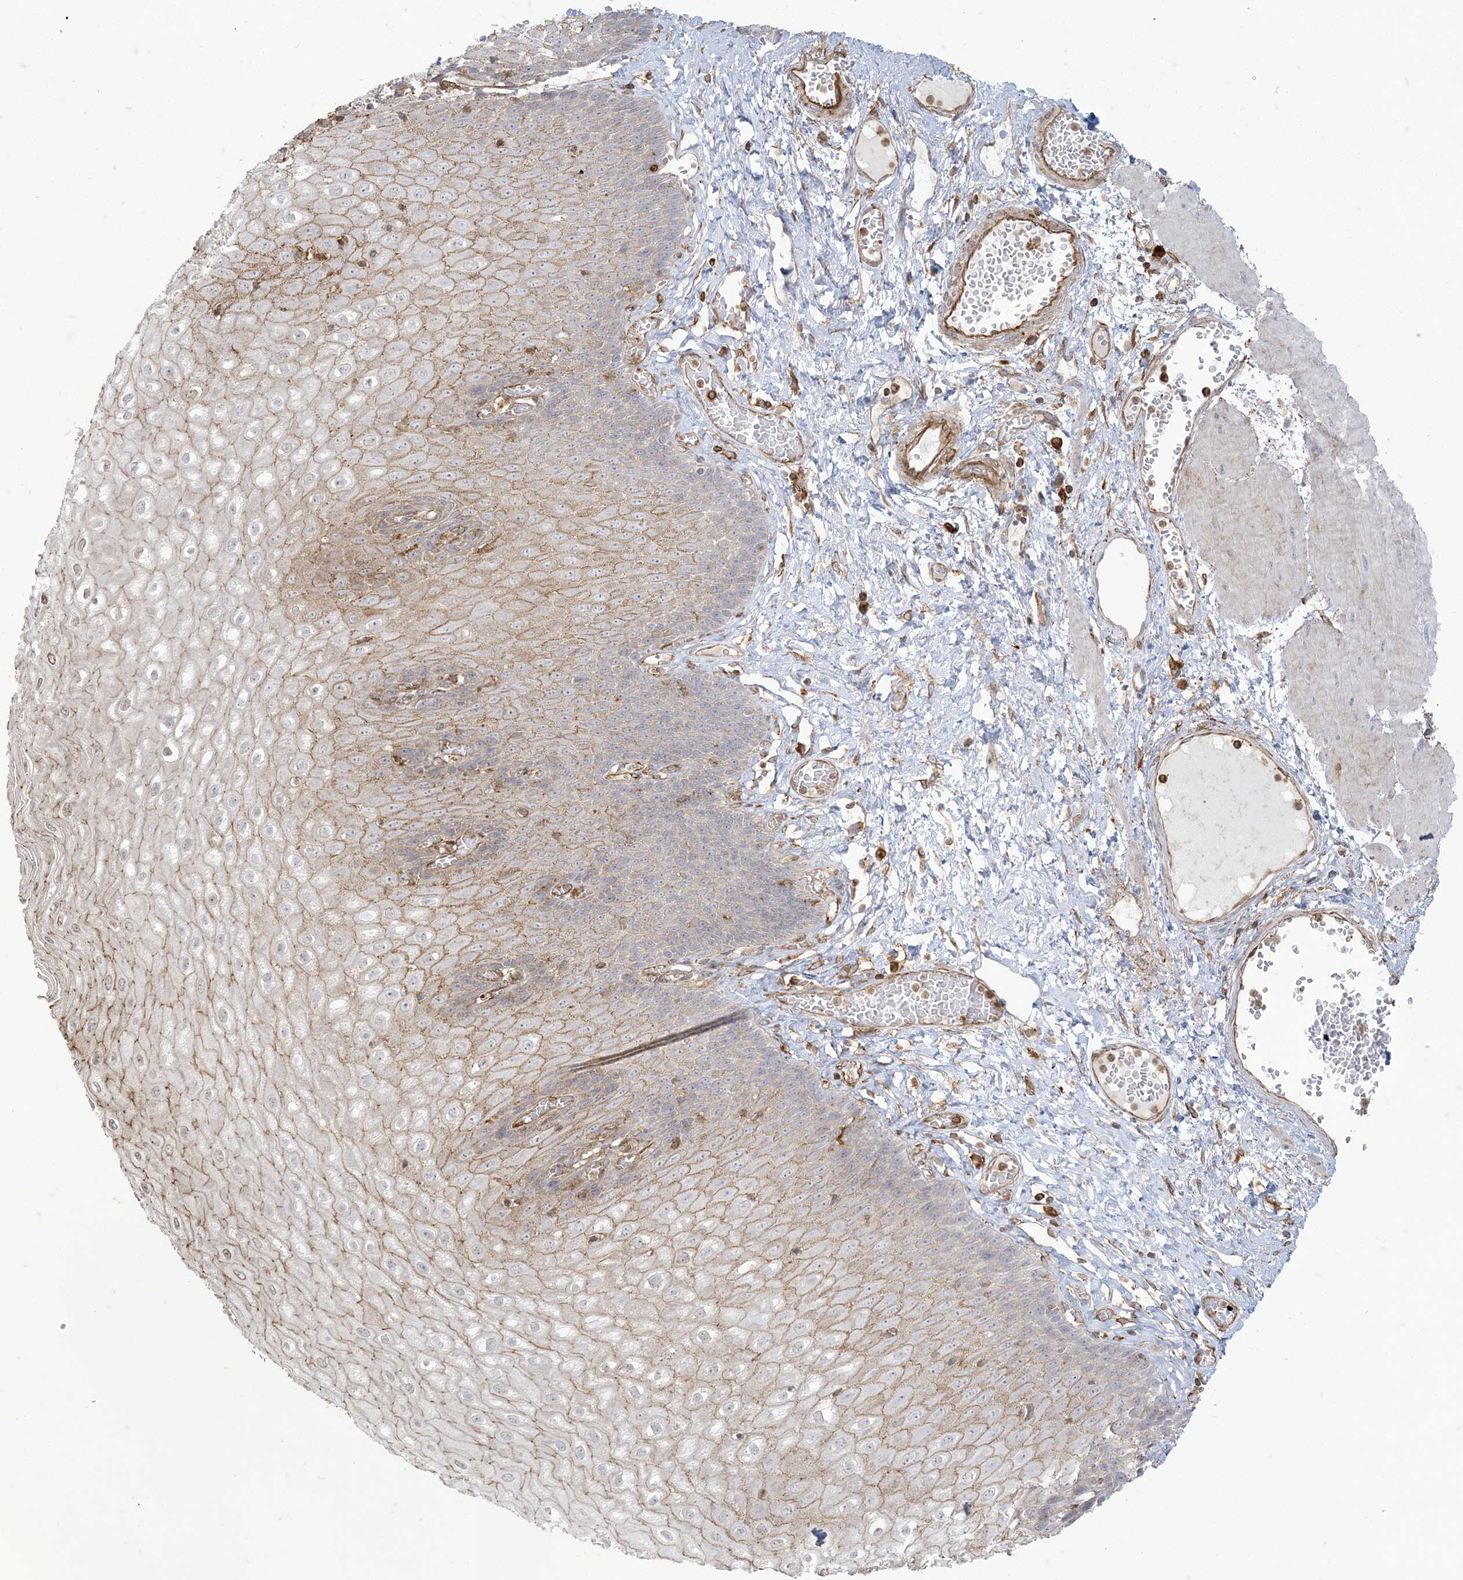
{"staining": {"intensity": "moderate", "quantity": "25%-75%", "location": "cytoplasmic/membranous"}, "tissue": "esophagus", "cell_type": "Squamous epithelial cells", "image_type": "normal", "snomed": [{"axis": "morphology", "description": "Normal tissue, NOS"}, {"axis": "topography", "description": "Esophagus"}], "caption": "Human esophagus stained for a protein (brown) reveals moderate cytoplasmic/membranous positive positivity in approximately 25%-75% of squamous epithelial cells.", "gene": "DERL3", "patient": {"sex": "male", "age": 60}}